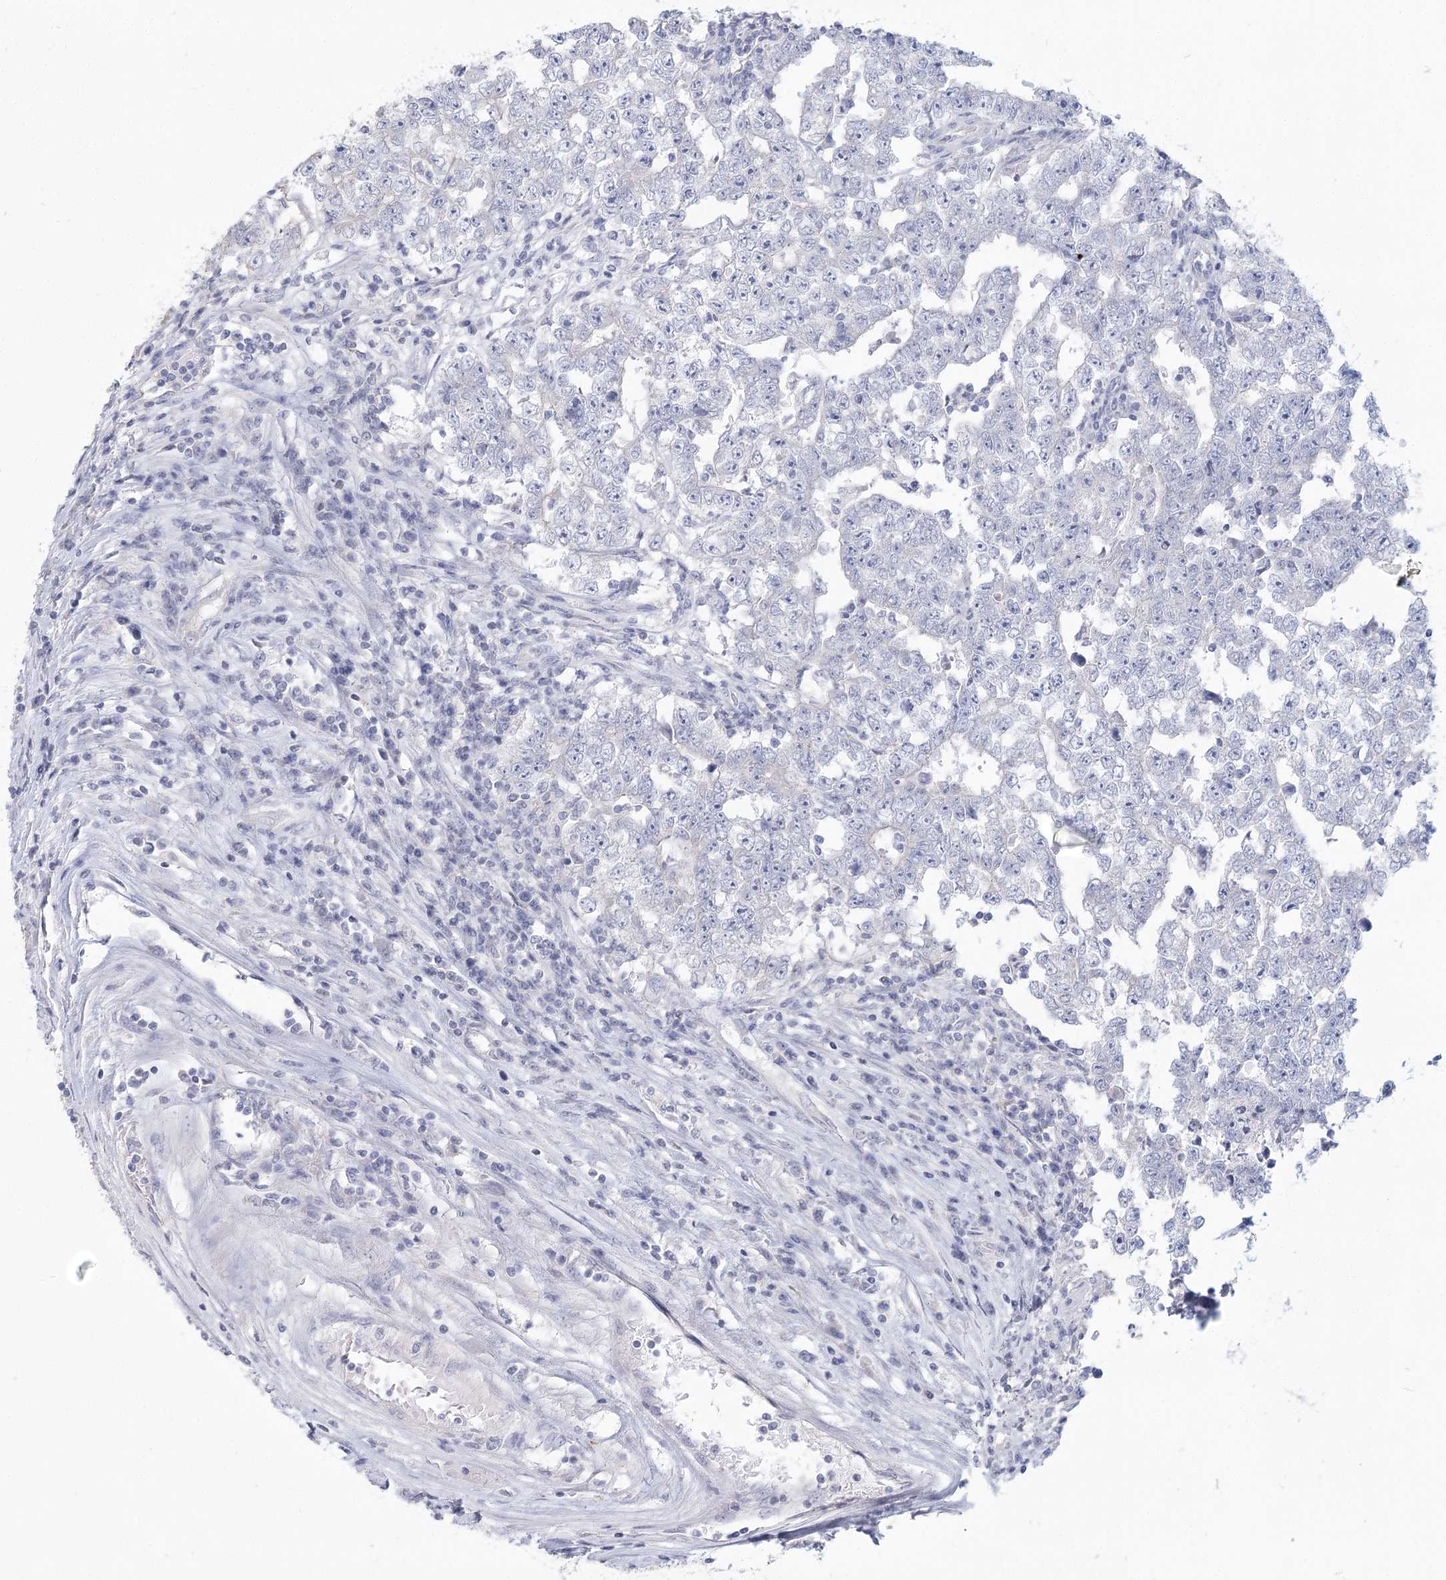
{"staining": {"intensity": "negative", "quantity": "none", "location": "none"}, "tissue": "testis cancer", "cell_type": "Tumor cells", "image_type": "cancer", "snomed": [{"axis": "morphology", "description": "Carcinoma, Embryonal, NOS"}, {"axis": "topography", "description": "Testis"}], "caption": "Protein analysis of testis cancer shows no significant positivity in tumor cells.", "gene": "CNTLN", "patient": {"sex": "male", "age": 25}}